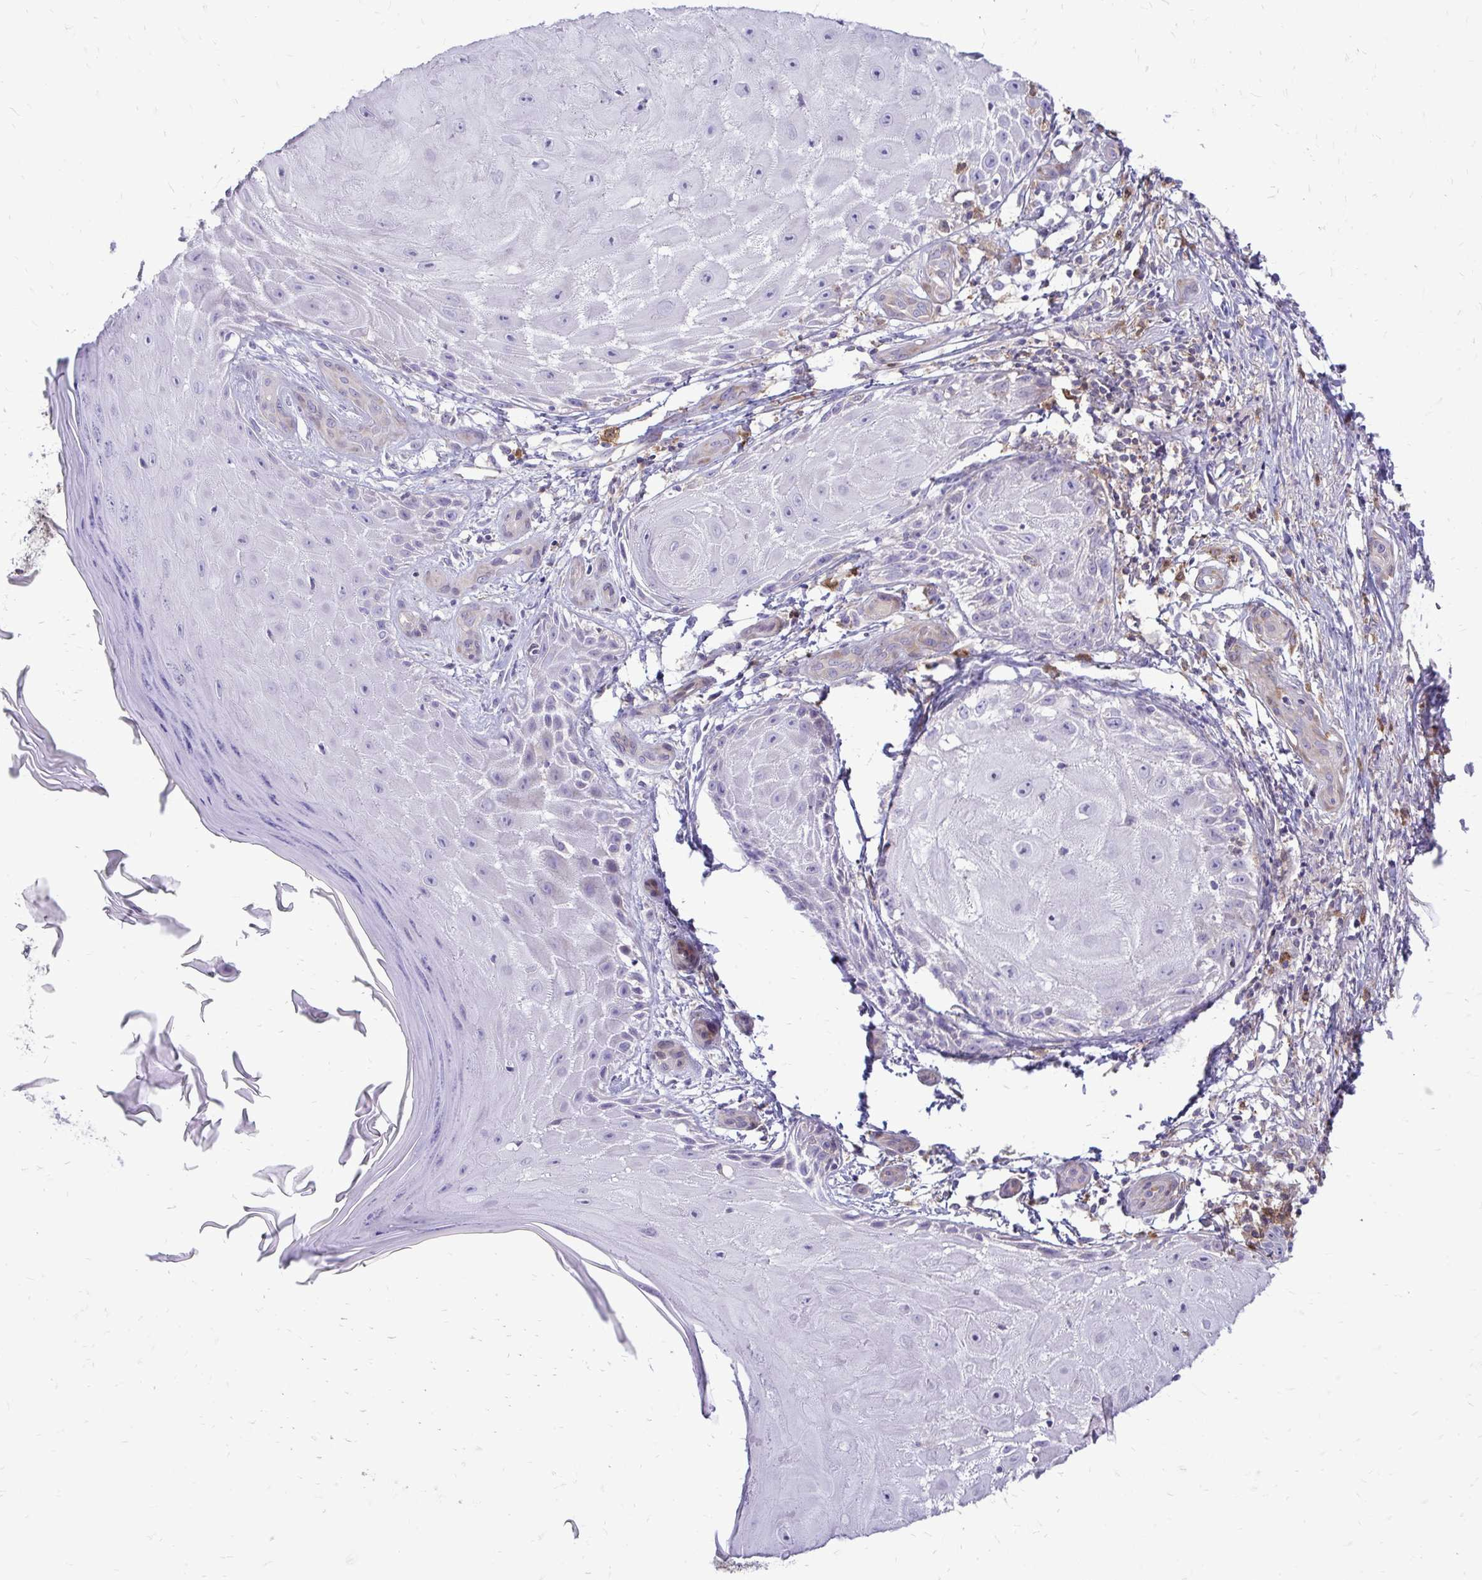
{"staining": {"intensity": "negative", "quantity": "none", "location": "none"}, "tissue": "skin cancer", "cell_type": "Tumor cells", "image_type": "cancer", "snomed": [{"axis": "morphology", "description": "Squamous cell carcinoma, NOS"}, {"axis": "topography", "description": "Skin"}], "caption": "Protein analysis of skin cancer (squamous cell carcinoma) exhibits no significant expression in tumor cells.", "gene": "ASAP1", "patient": {"sex": "female", "age": 77}}